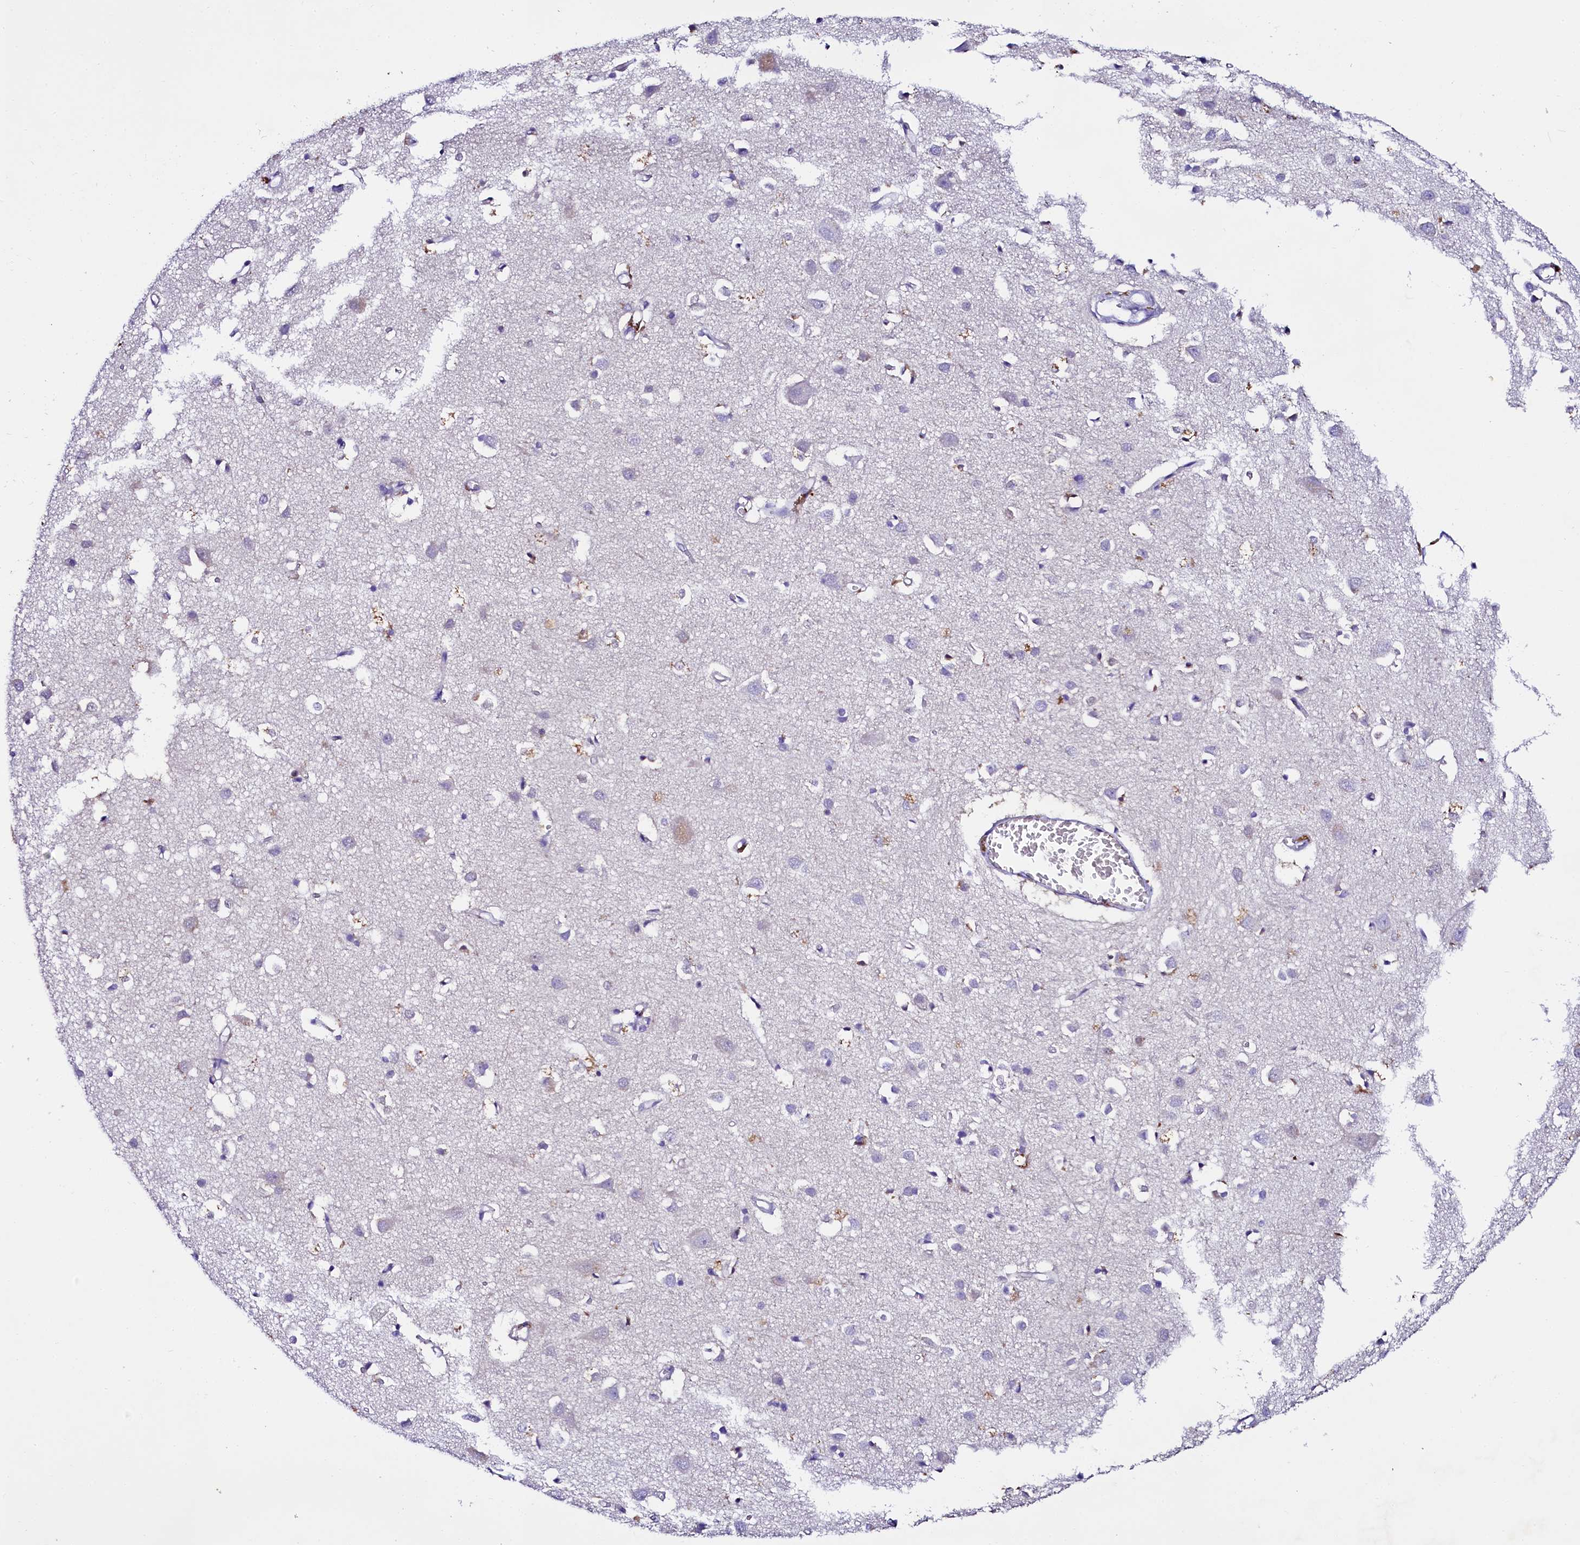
{"staining": {"intensity": "negative", "quantity": "none", "location": "none"}, "tissue": "cerebral cortex", "cell_type": "Endothelial cells", "image_type": "normal", "snomed": [{"axis": "morphology", "description": "Normal tissue, NOS"}, {"axis": "topography", "description": "Cerebral cortex"}], "caption": "High power microscopy photomicrograph of an immunohistochemistry photomicrograph of benign cerebral cortex, revealing no significant staining in endothelial cells.", "gene": "SORD", "patient": {"sex": "female", "age": 64}}